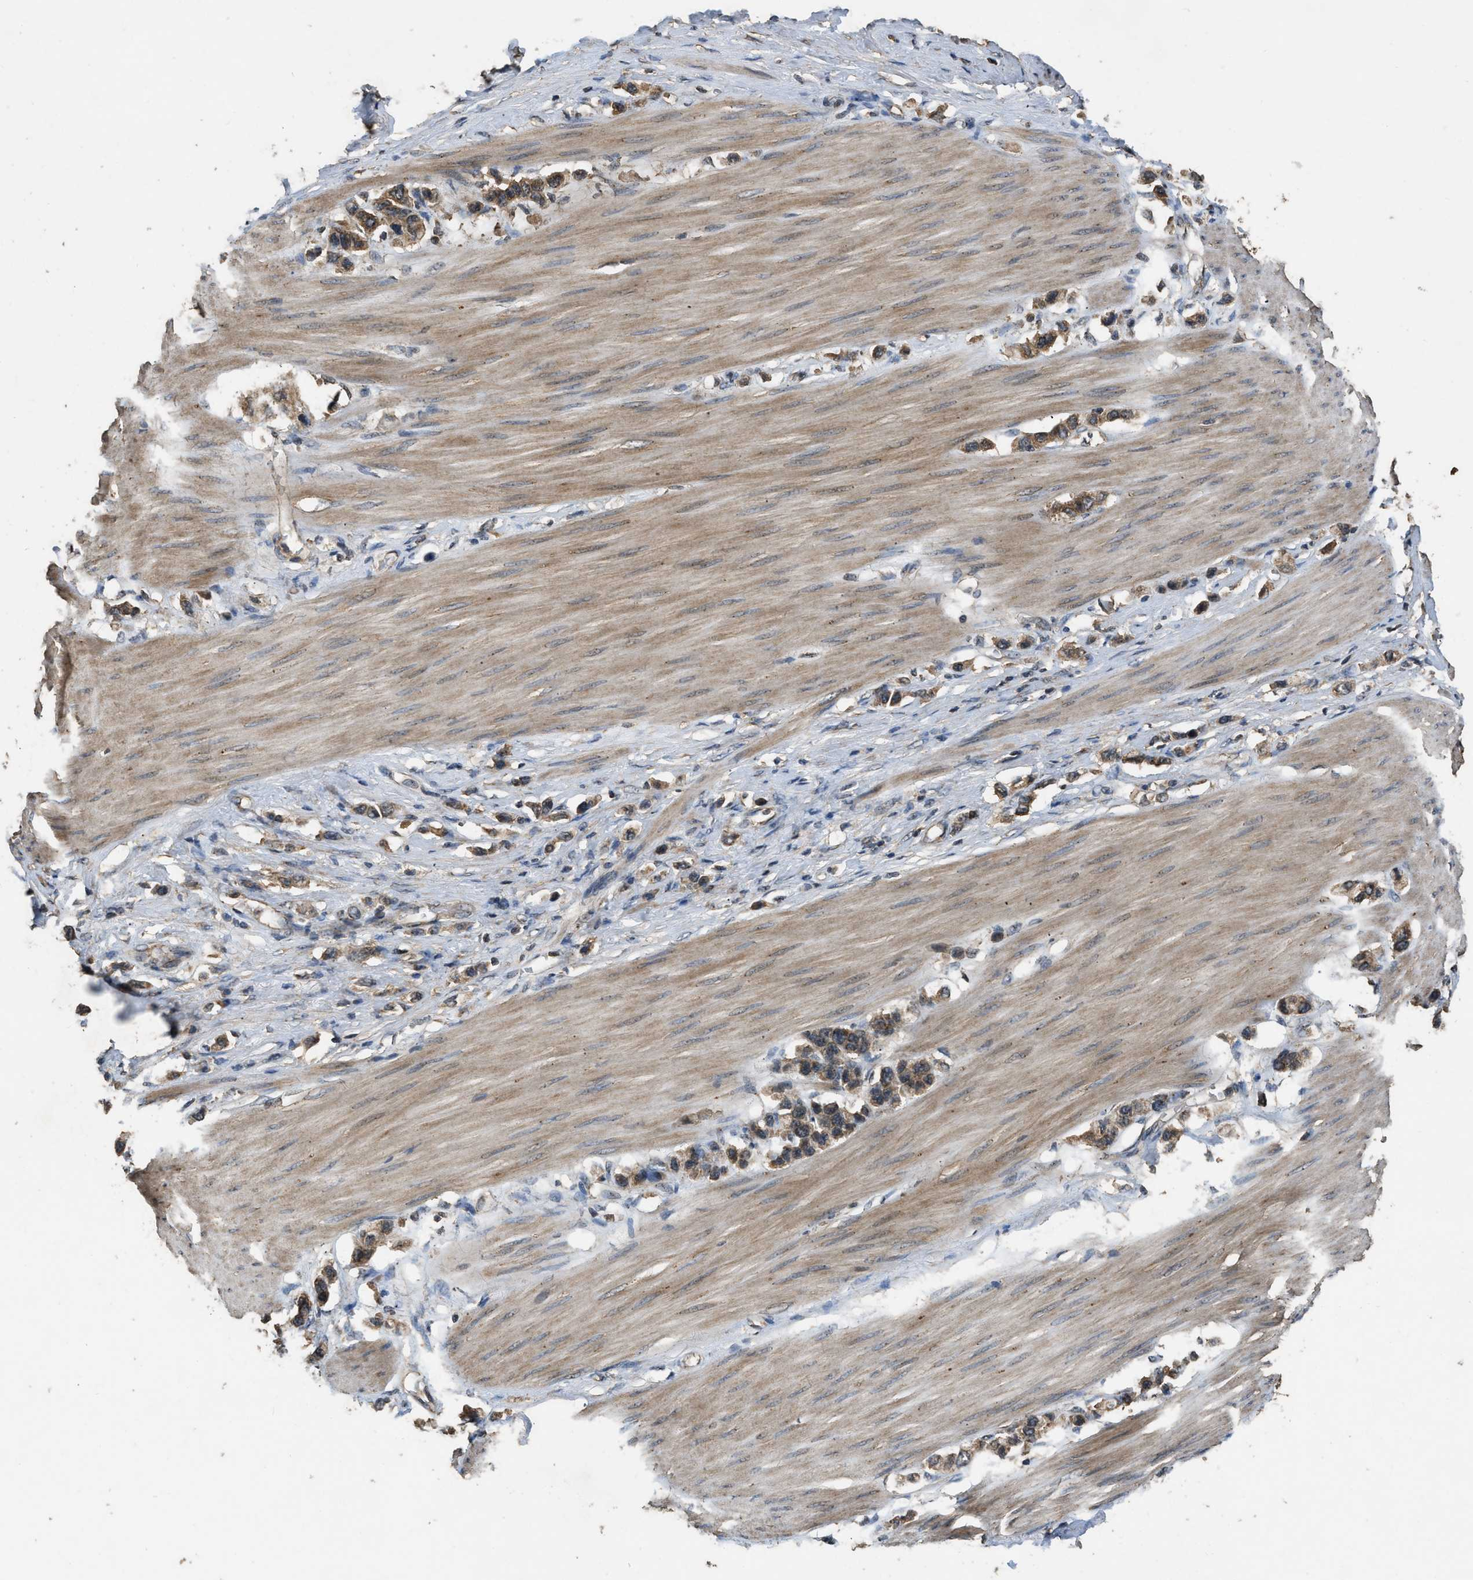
{"staining": {"intensity": "moderate", "quantity": ">75%", "location": "cytoplasmic/membranous"}, "tissue": "stomach cancer", "cell_type": "Tumor cells", "image_type": "cancer", "snomed": [{"axis": "morphology", "description": "Adenocarcinoma, NOS"}, {"axis": "topography", "description": "Stomach"}], "caption": "DAB immunohistochemical staining of stomach adenocarcinoma shows moderate cytoplasmic/membranous protein expression in approximately >75% of tumor cells.", "gene": "DENND6B", "patient": {"sex": "female", "age": 65}}